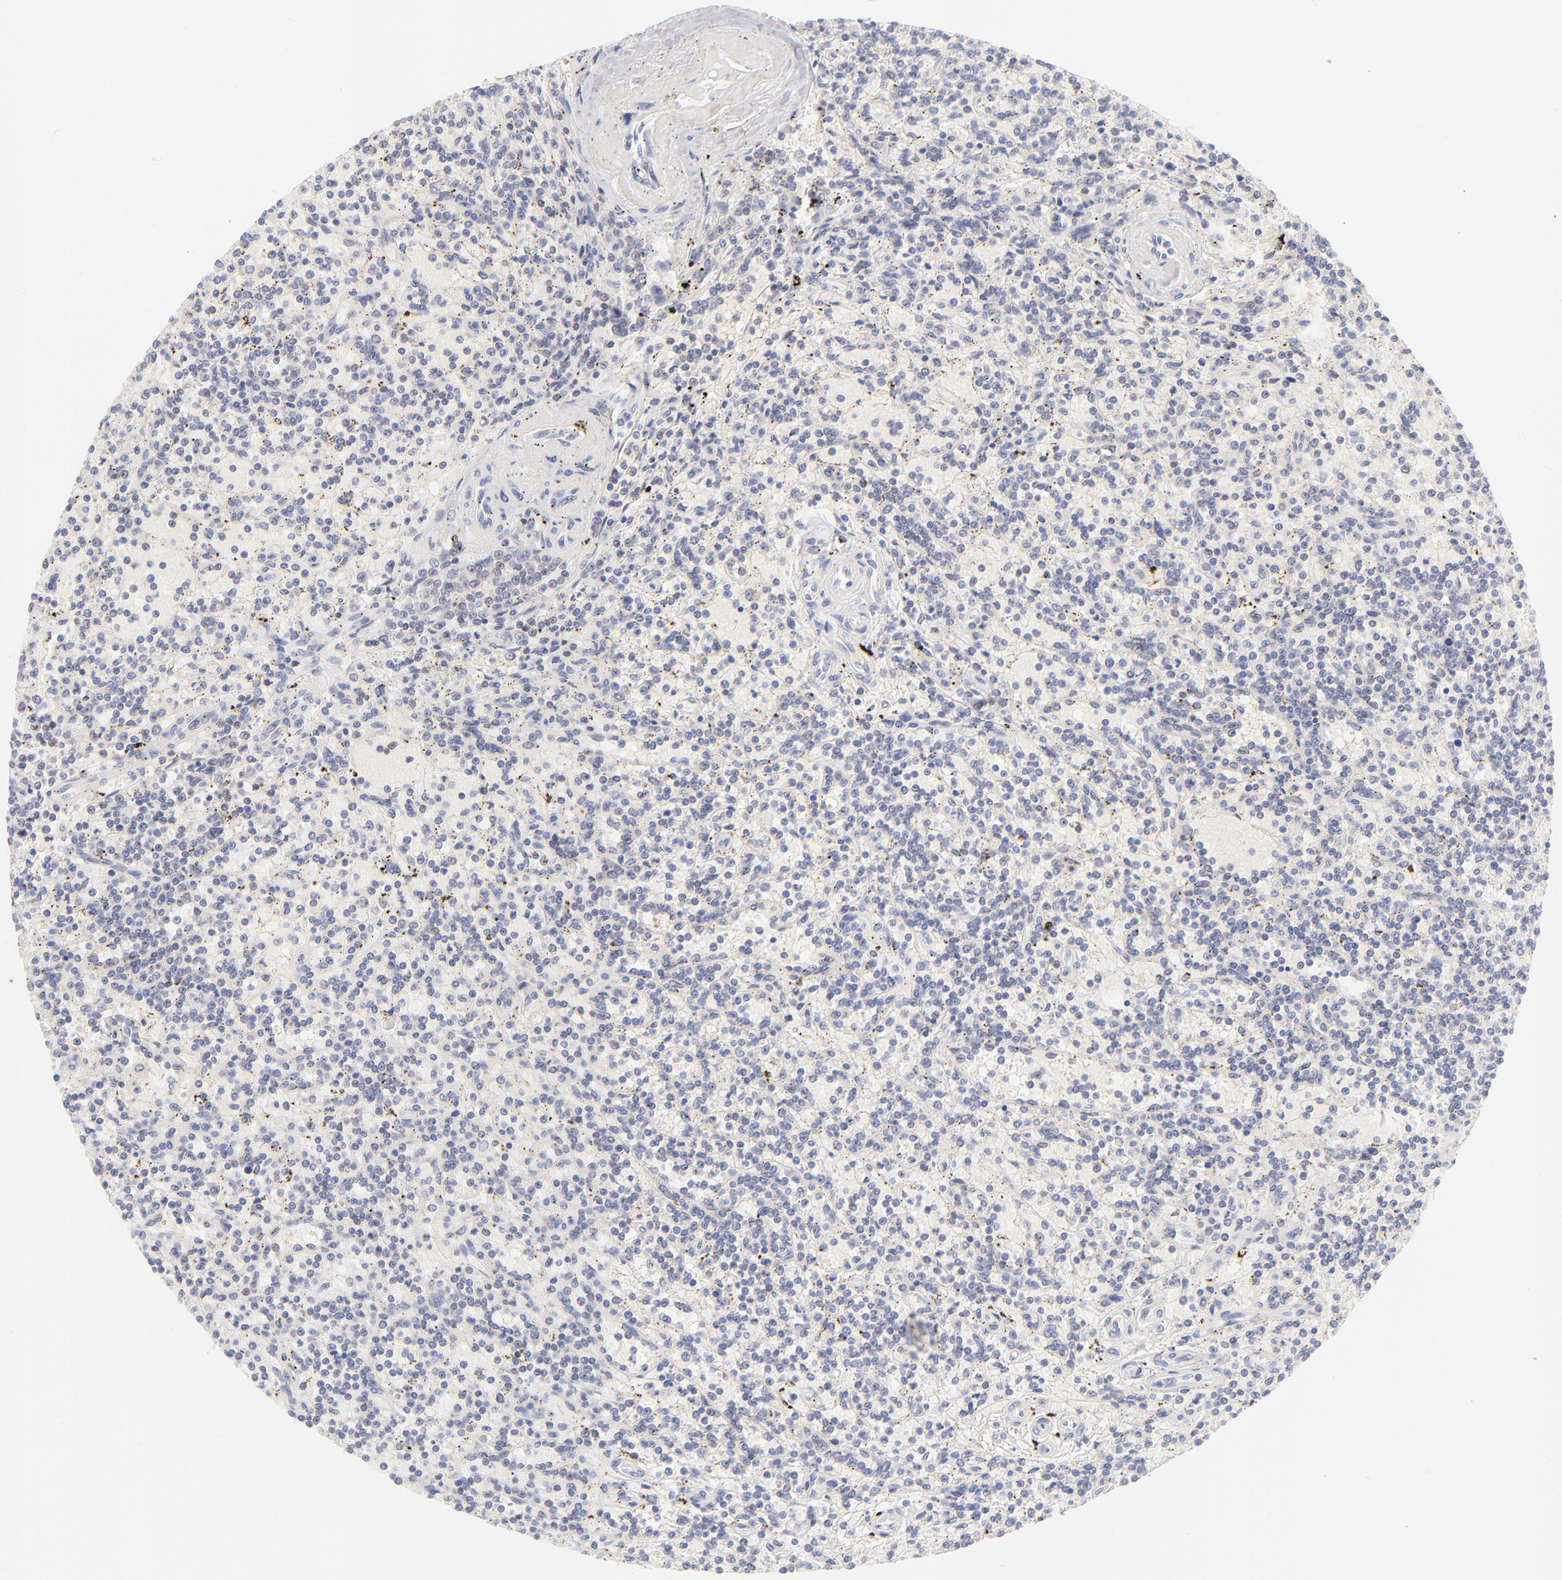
{"staining": {"intensity": "negative", "quantity": "none", "location": "none"}, "tissue": "lymphoma", "cell_type": "Tumor cells", "image_type": "cancer", "snomed": [{"axis": "morphology", "description": "Malignant lymphoma, non-Hodgkin's type, Low grade"}, {"axis": "topography", "description": "Spleen"}], "caption": "Immunohistochemical staining of low-grade malignant lymphoma, non-Hodgkin's type exhibits no significant staining in tumor cells.", "gene": "CASP6", "patient": {"sex": "male", "age": 73}}